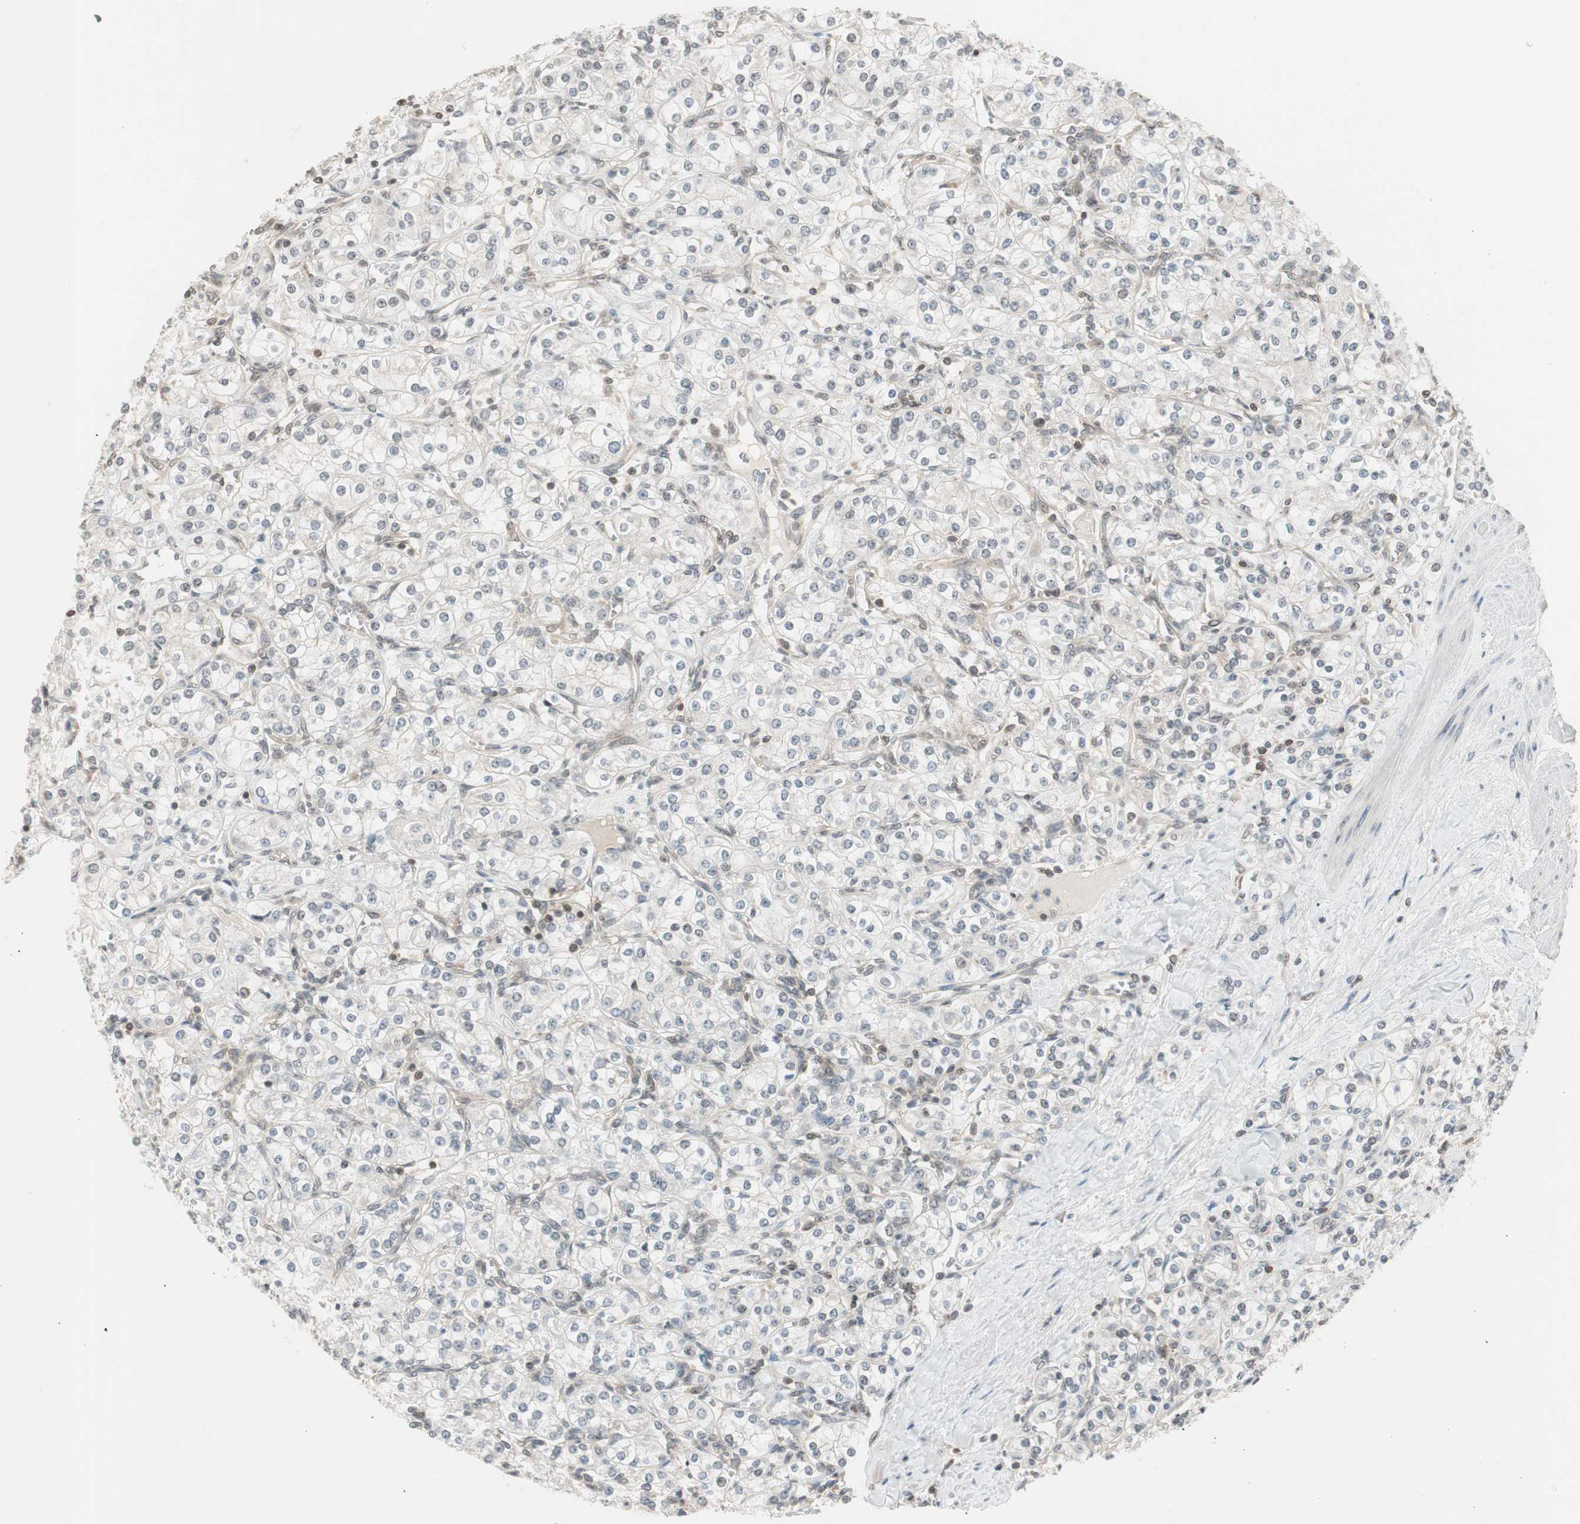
{"staining": {"intensity": "weak", "quantity": "<25%", "location": "nuclear"}, "tissue": "renal cancer", "cell_type": "Tumor cells", "image_type": "cancer", "snomed": [{"axis": "morphology", "description": "Adenocarcinoma, NOS"}, {"axis": "topography", "description": "Kidney"}], "caption": "Human adenocarcinoma (renal) stained for a protein using IHC displays no staining in tumor cells.", "gene": "UBE2I", "patient": {"sex": "male", "age": 77}}